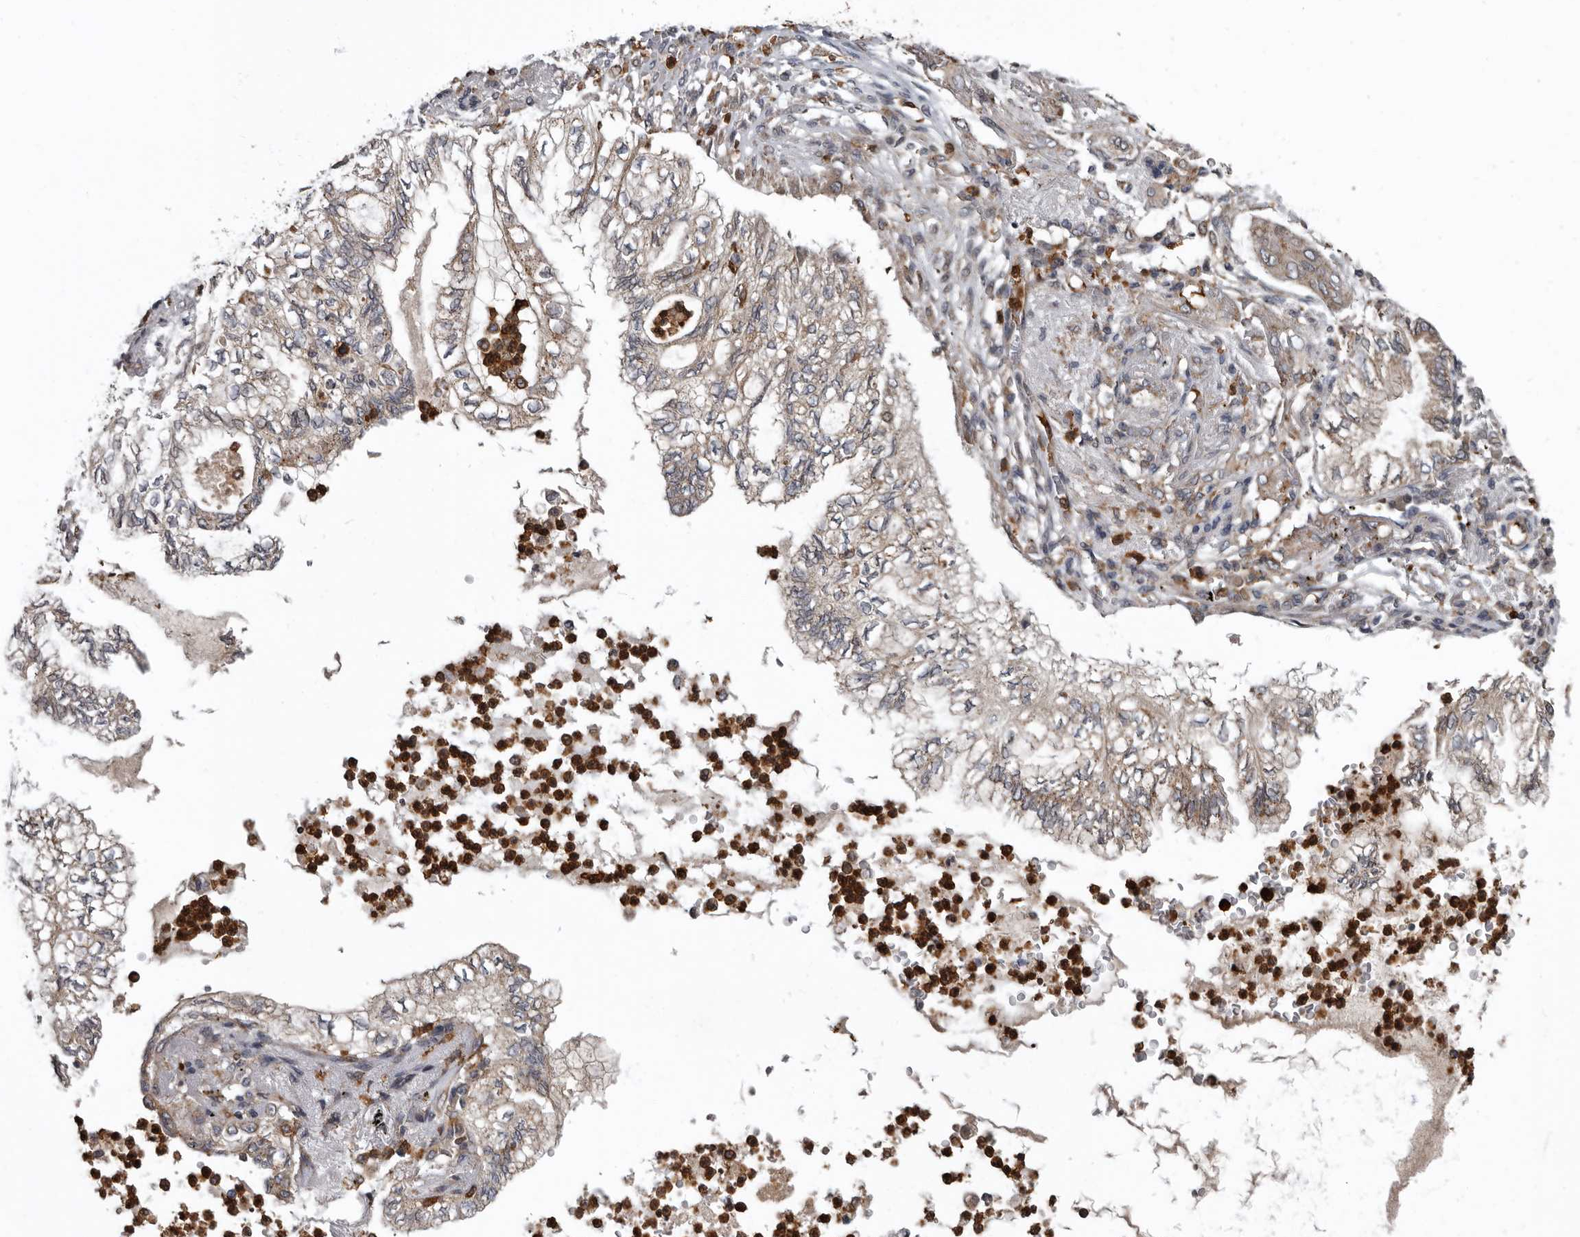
{"staining": {"intensity": "moderate", "quantity": ">75%", "location": "cytoplasmic/membranous"}, "tissue": "lung cancer", "cell_type": "Tumor cells", "image_type": "cancer", "snomed": [{"axis": "morphology", "description": "Adenocarcinoma, NOS"}, {"axis": "topography", "description": "Lung"}], "caption": "Protein analysis of lung cancer tissue exhibits moderate cytoplasmic/membranous expression in about >75% of tumor cells.", "gene": "FGFR4", "patient": {"sex": "female", "age": 70}}